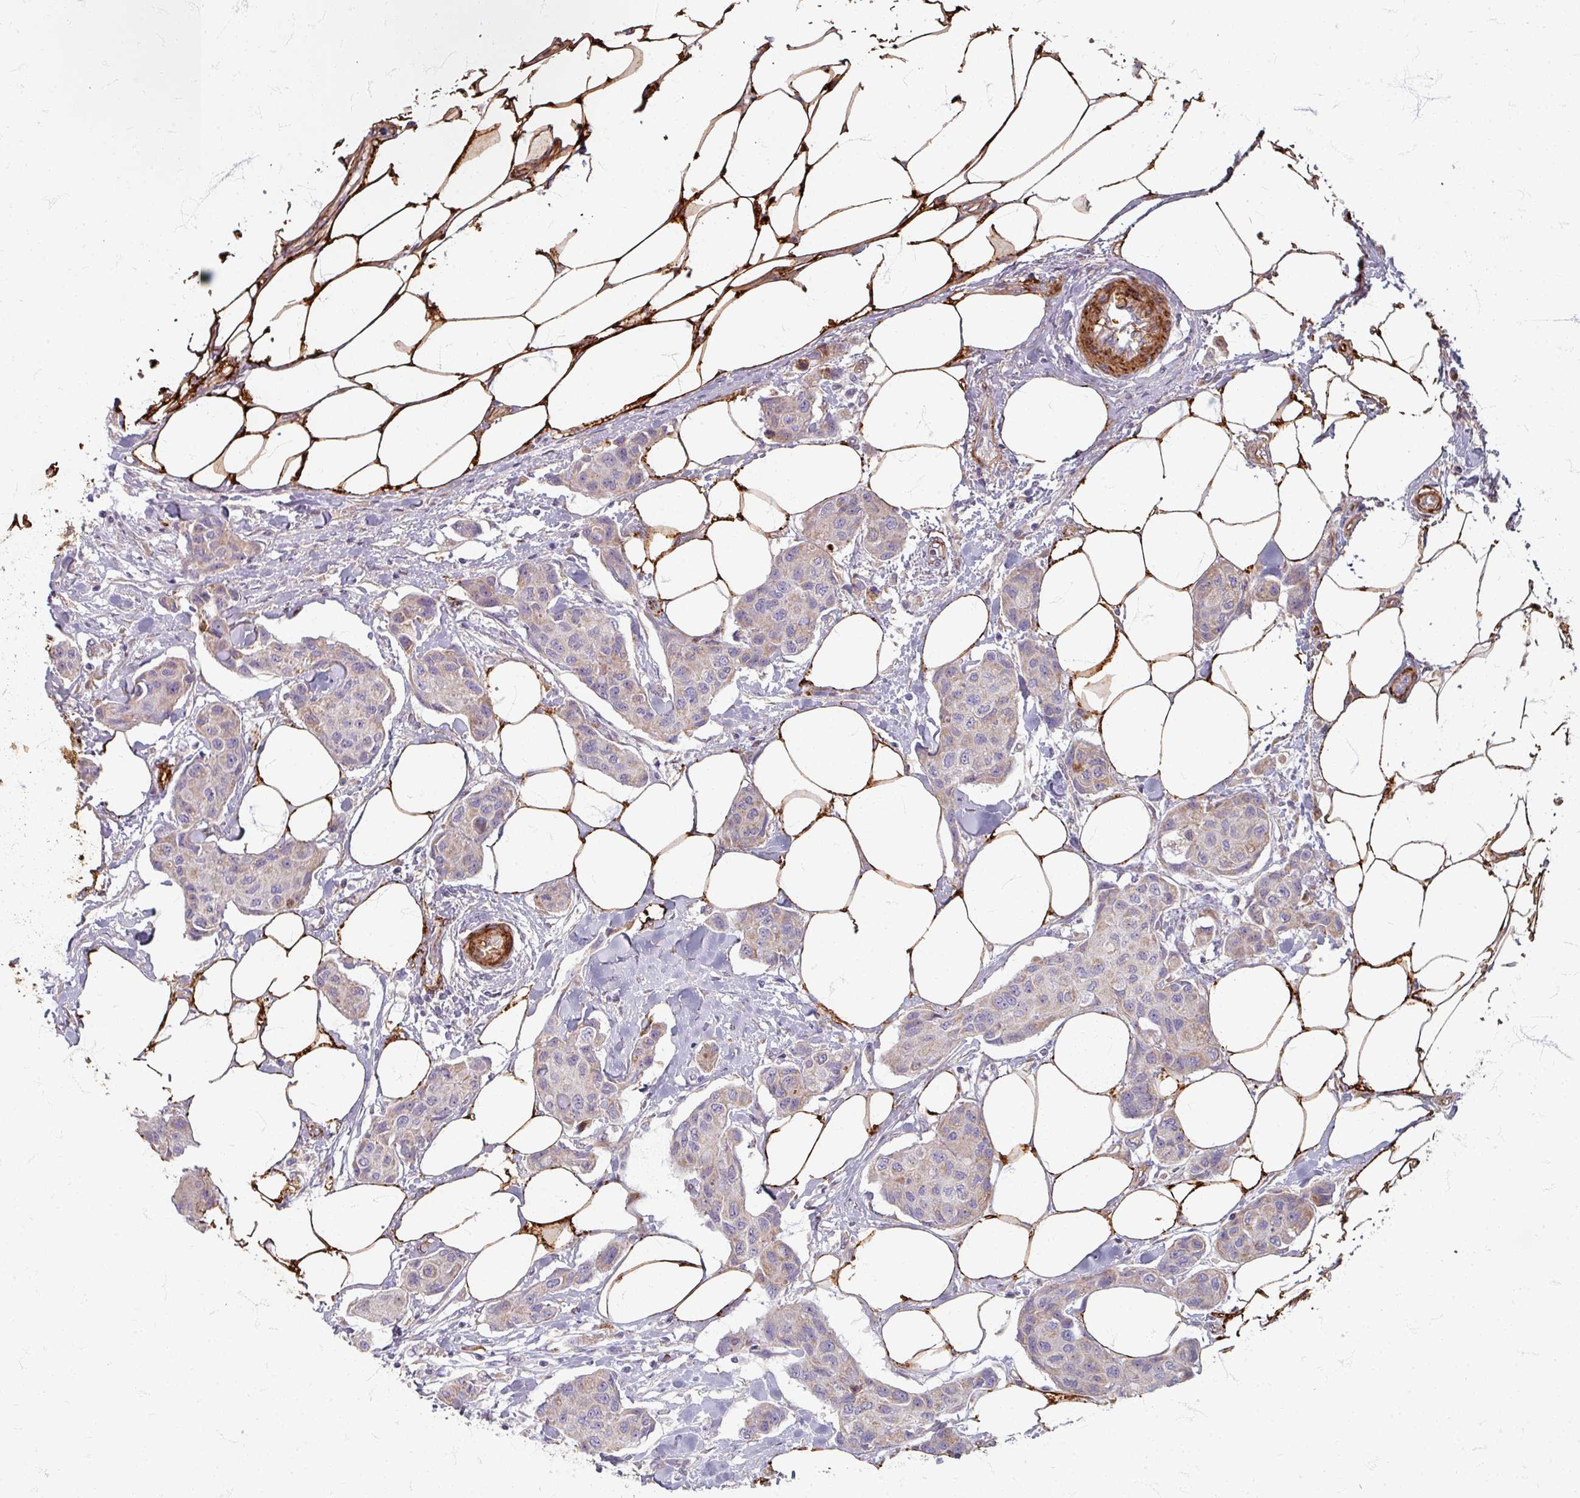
{"staining": {"intensity": "weak", "quantity": "<25%", "location": "cytoplasmic/membranous"}, "tissue": "breast cancer", "cell_type": "Tumor cells", "image_type": "cancer", "snomed": [{"axis": "morphology", "description": "Duct carcinoma"}, {"axis": "topography", "description": "Breast"}, {"axis": "topography", "description": "Lymph node"}], "caption": "Histopathology image shows no significant protein staining in tumor cells of breast cancer (infiltrating ductal carcinoma).", "gene": "GABARAPL1", "patient": {"sex": "female", "age": 80}}